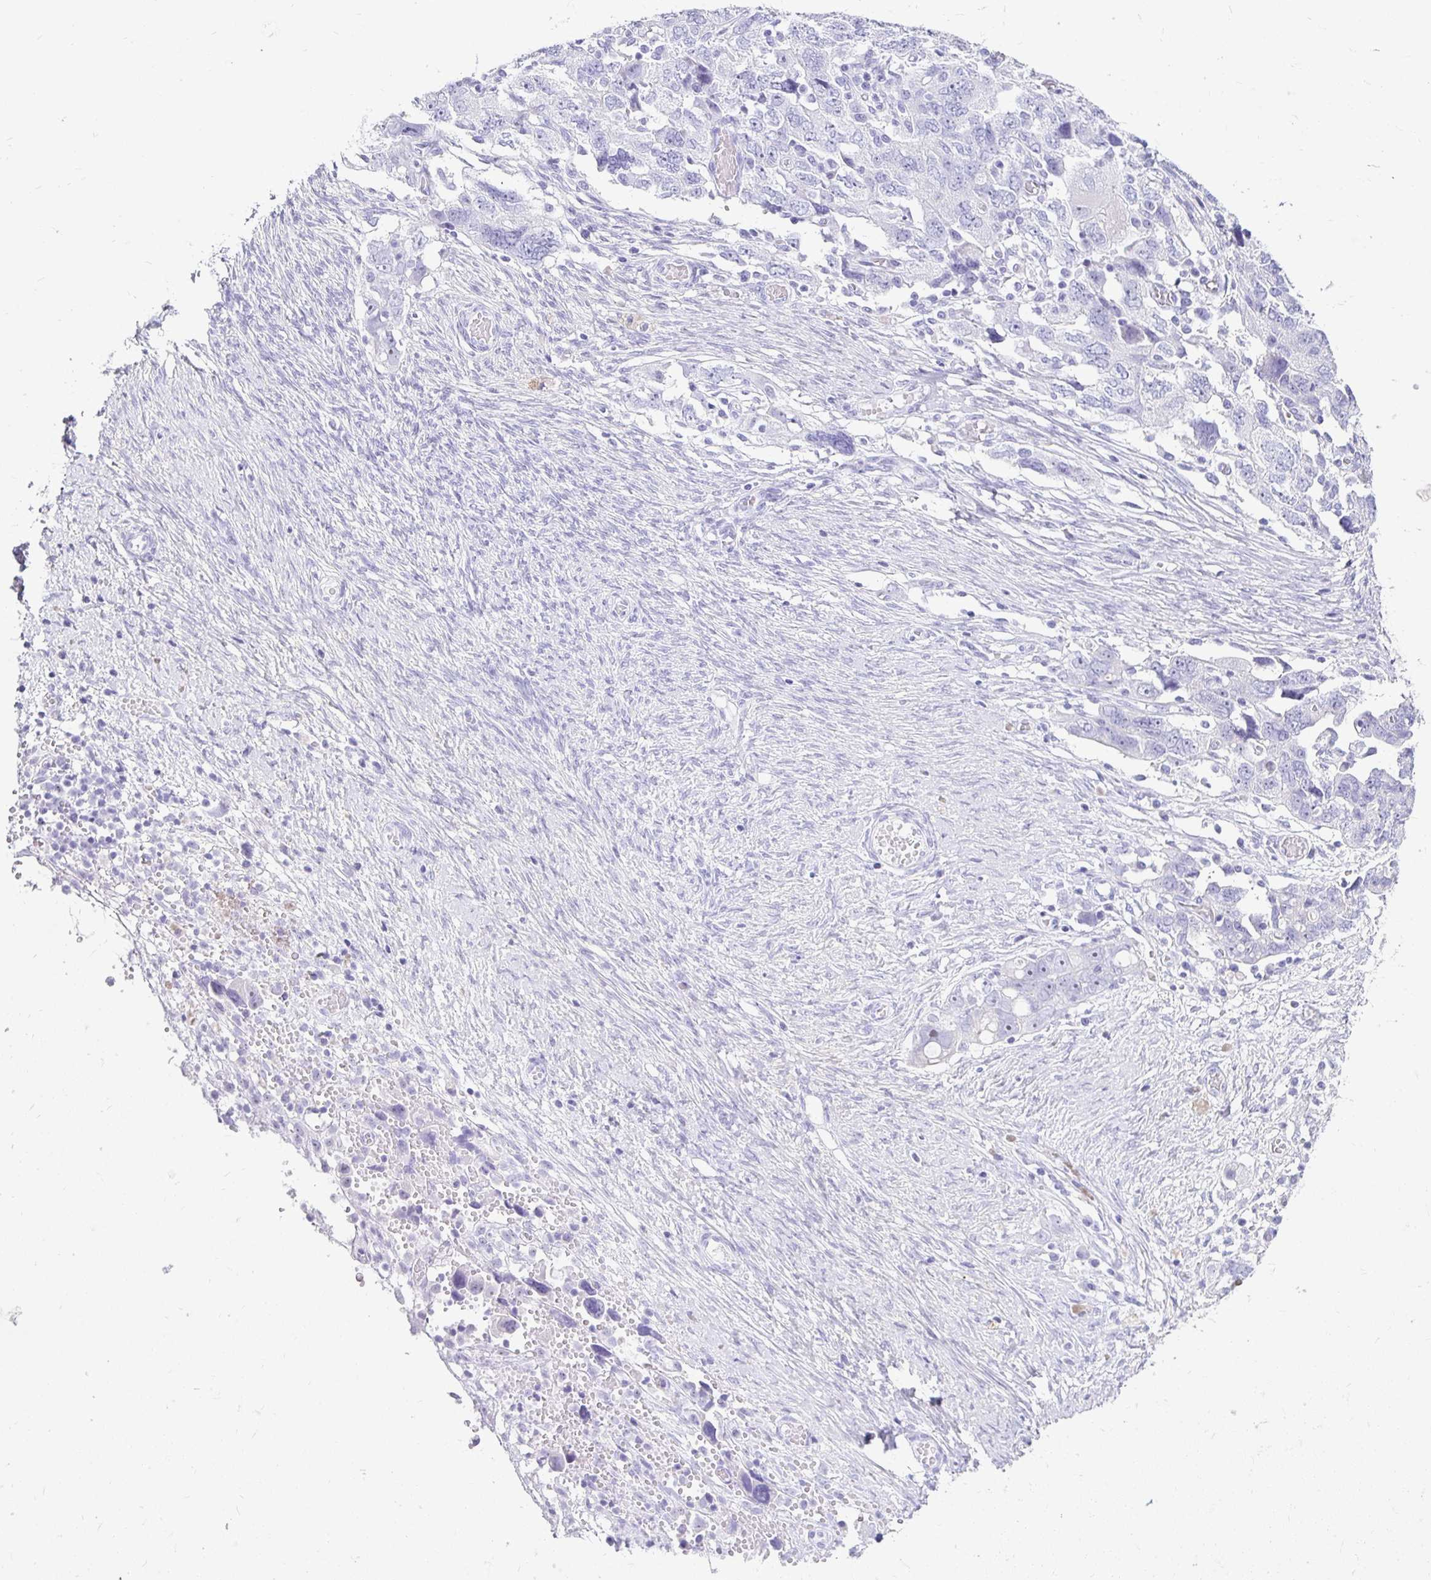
{"staining": {"intensity": "negative", "quantity": "none", "location": "none"}, "tissue": "ovarian cancer", "cell_type": "Tumor cells", "image_type": "cancer", "snomed": [{"axis": "morphology", "description": "Carcinoma, NOS"}, {"axis": "morphology", "description": "Cystadenocarcinoma, serous, NOS"}, {"axis": "topography", "description": "Ovary"}], "caption": "There is no significant expression in tumor cells of ovarian cancer (carcinoma).", "gene": "CST6", "patient": {"sex": "female", "age": 69}}